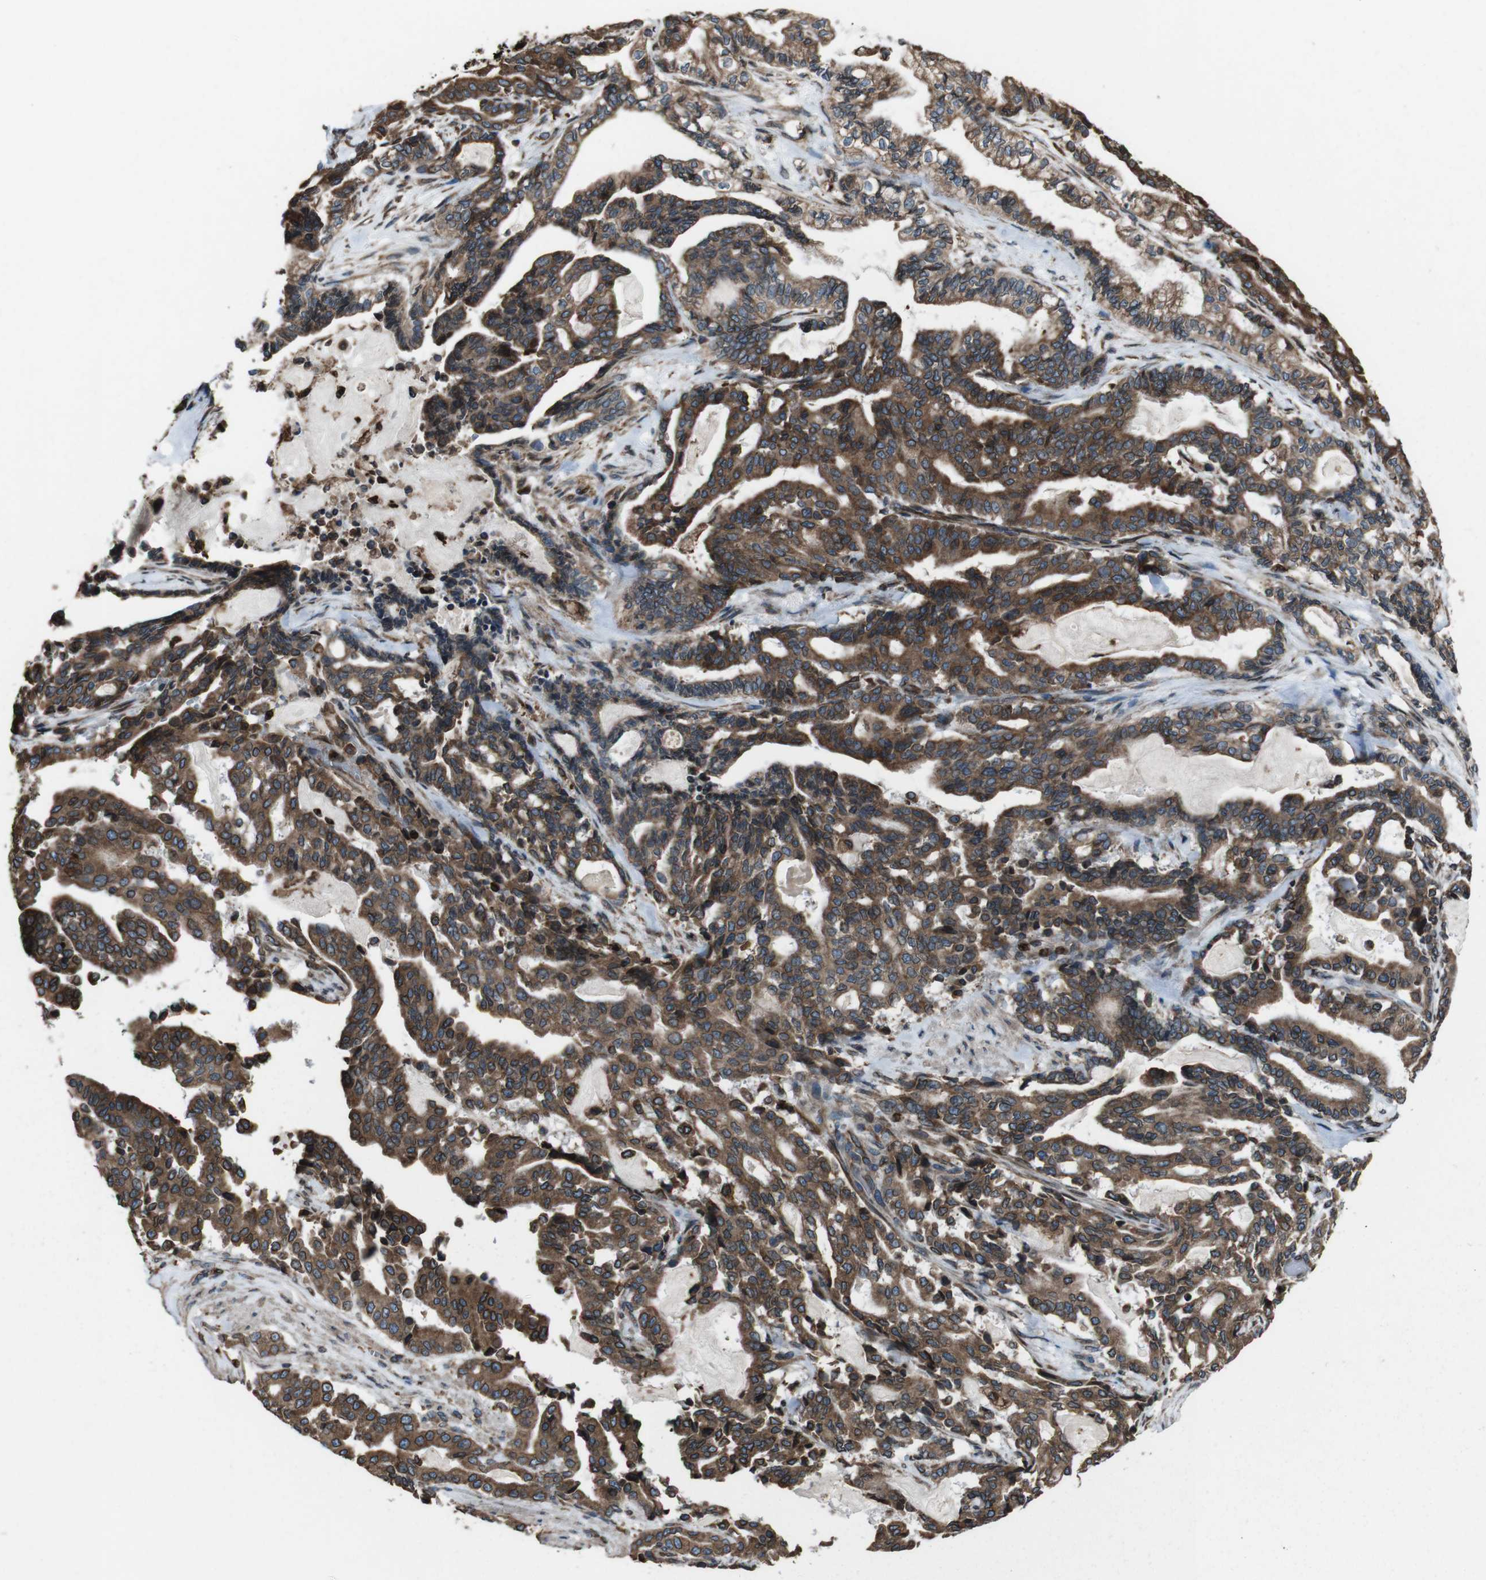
{"staining": {"intensity": "strong", "quantity": ">75%", "location": "cytoplasmic/membranous,nuclear"}, "tissue": "pancreatic cancer", "cell_type": "Tumor cells", "image_type": "cancer", "snomed": [{"axis": "morphology", "description": "Adenocarcinoma, NOS"}, {"axis": "topography", "description": "Pancreas"}], "caption": "A histopathology image showing strong cytoplasmic/membranous and nuclear expression in about >75% of tumor cells in pancreatic cancer (adenocarcinoma), as visualized by brown immunohistochemical staining.", "gene": "APMAP", "patient": {"sex": "male", "age": 63}}